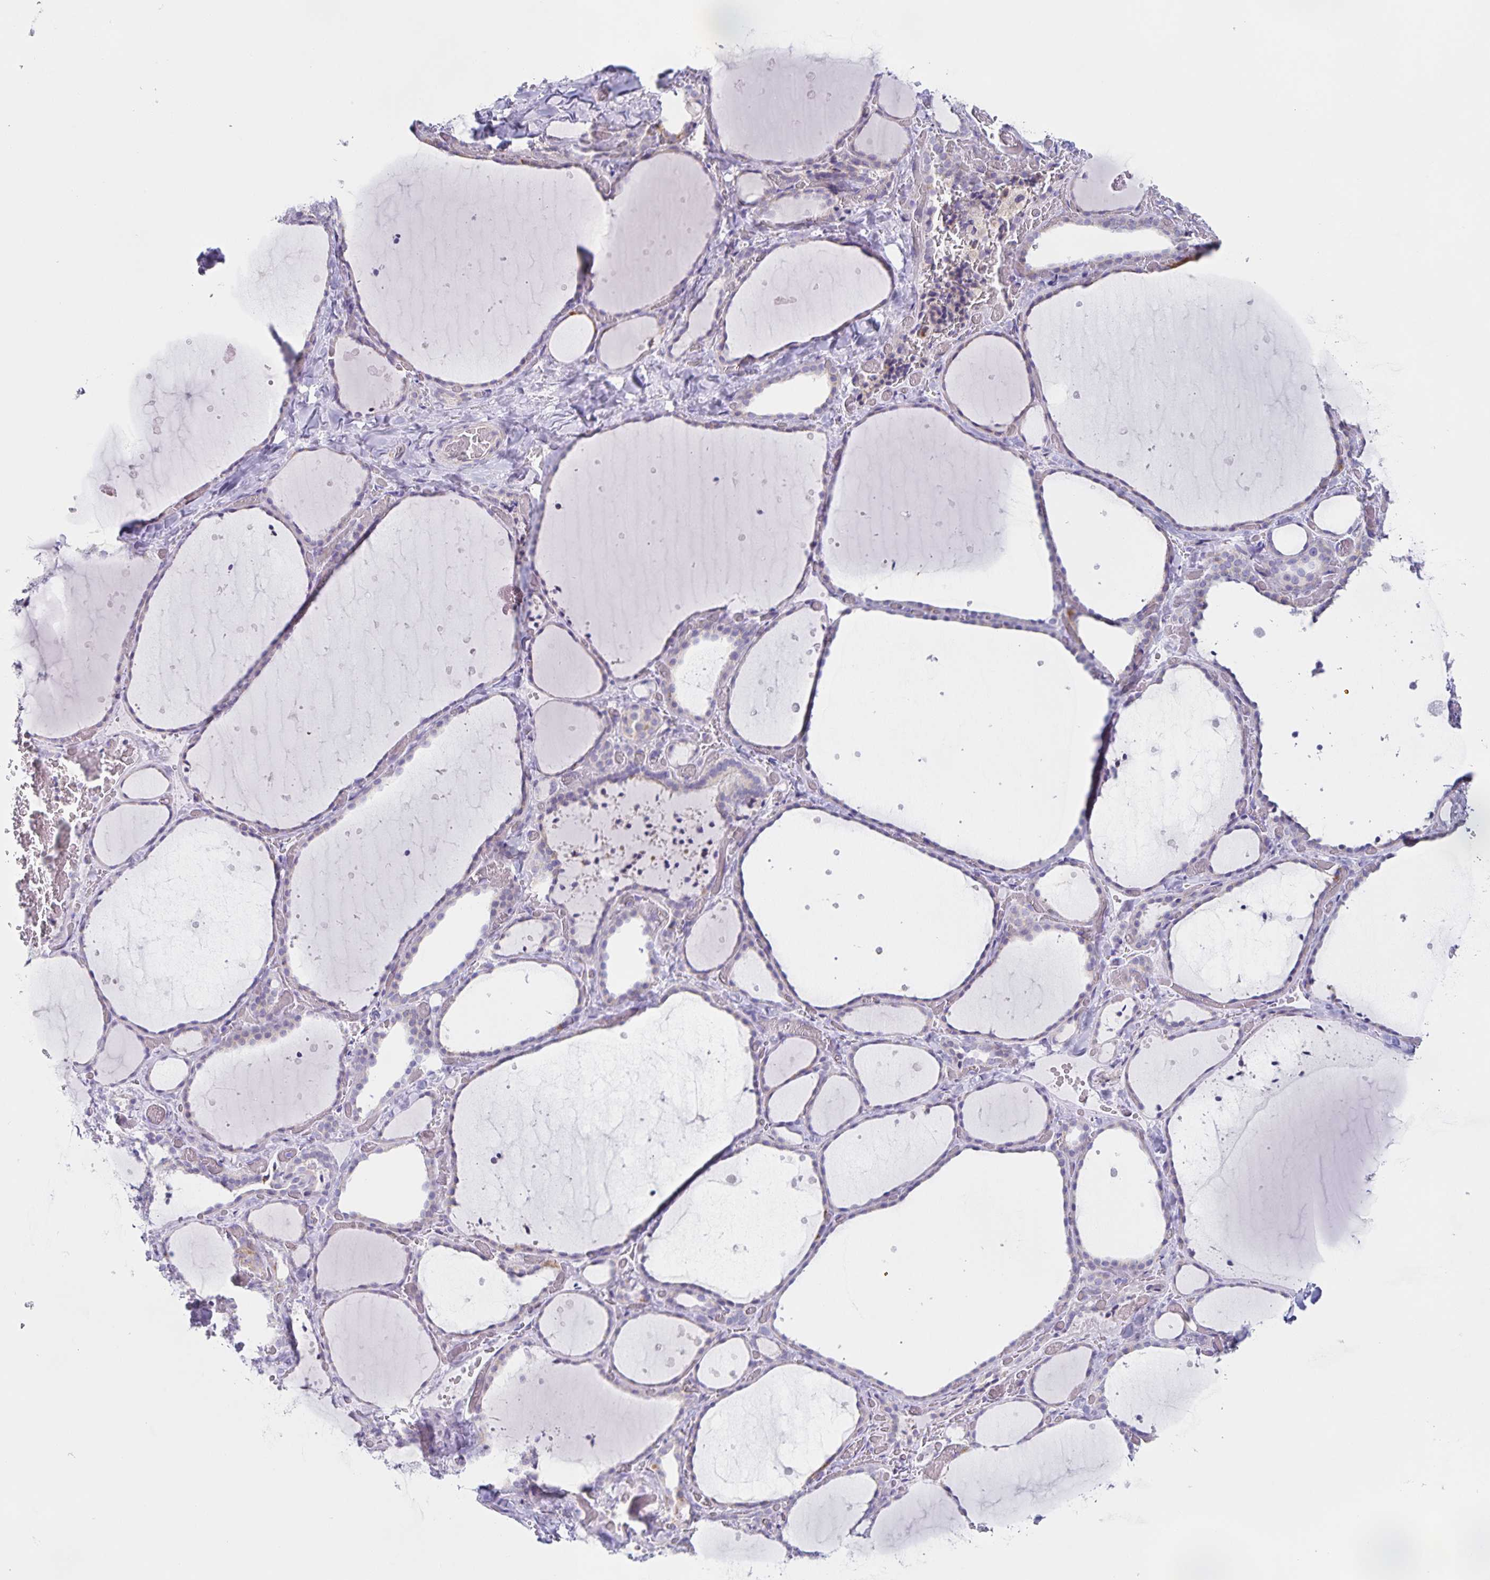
{"staining": {"intensity": "negative", "quantity": "none", "location": "none"}, "tissue": "thyroid gland", "cell_type": "Glandular cells", "image_type": "normal", "snomed": [{"axis": "morphology", "description": "Normal tissue, NOS"}, {"axis": "topography", "description": "Thyroid gland"}], "caption": "This is a photomicrograph of immunohistochemistry (IHC) staining of benign thyroid gland, which shows no staining in glandular cells. The staining is performed using DAB (3,3'-diaminobenzidine) brown chromogen with nuclei counter-stained in using hematoxylin.", "gene": "CENPH", "patient": {"sex": "female", "age": 36}}